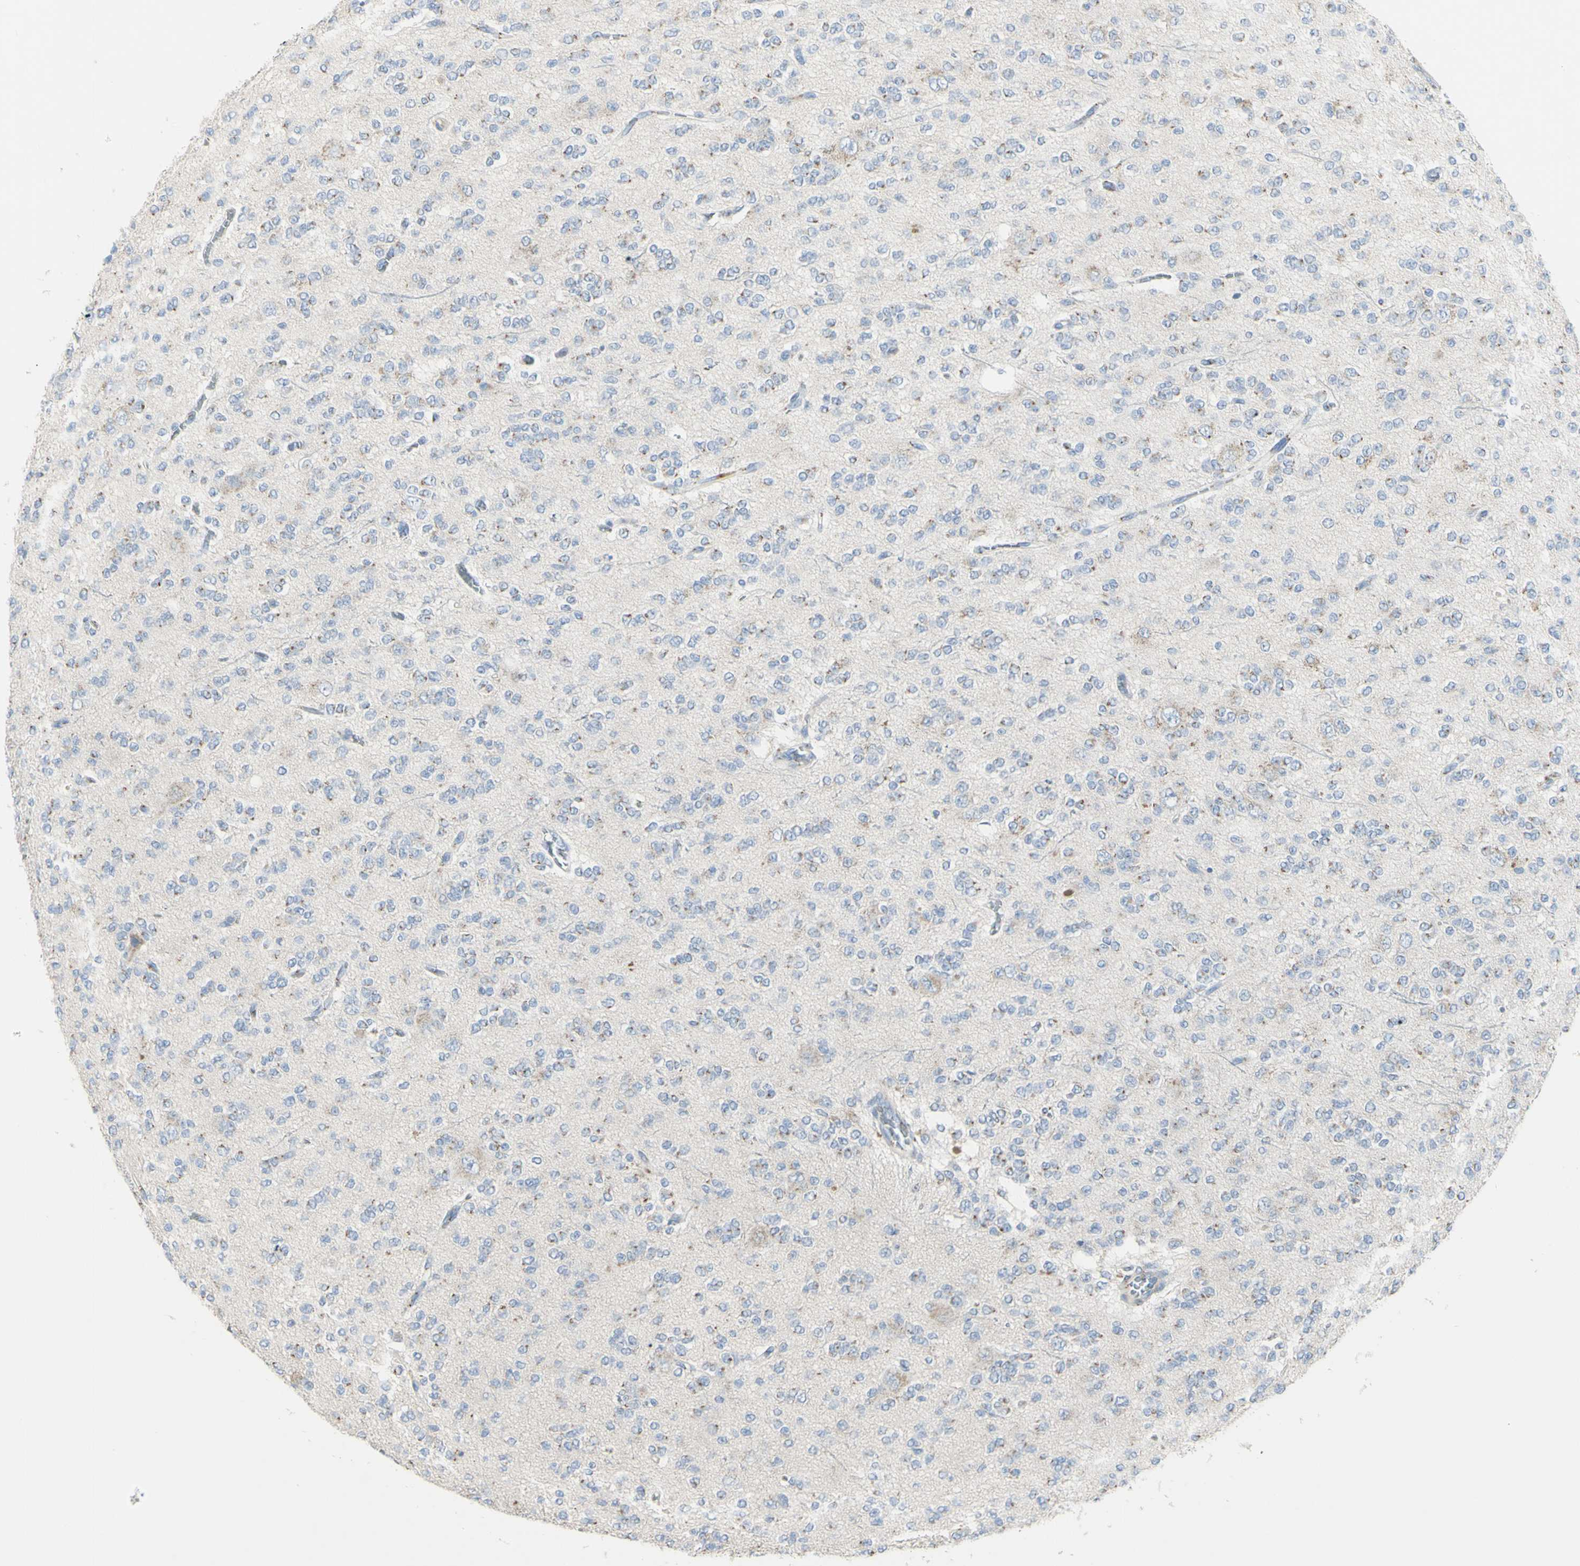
{"staining": {"intensity": "moderate", "quantity": "<25%", "location": "cytoplasmic/membranous"}, "tissue": "glioma", "cell_type": "Tumor cells", "image_type": "cancer", "snomed": [{"axis": "morphology", "description": "Glioma, malignant, Low grade"}, {"axis": "topography", "description": "Brain"}], "caption": "Immunohistochemical staining of human malignant low-grade glioma shows low levels of moderate cytoplasmic/membranous expression in approximately <25% of tumor cells.", "gene": "B4GALT3", "patient": {"sex": "male", "age": 38}}